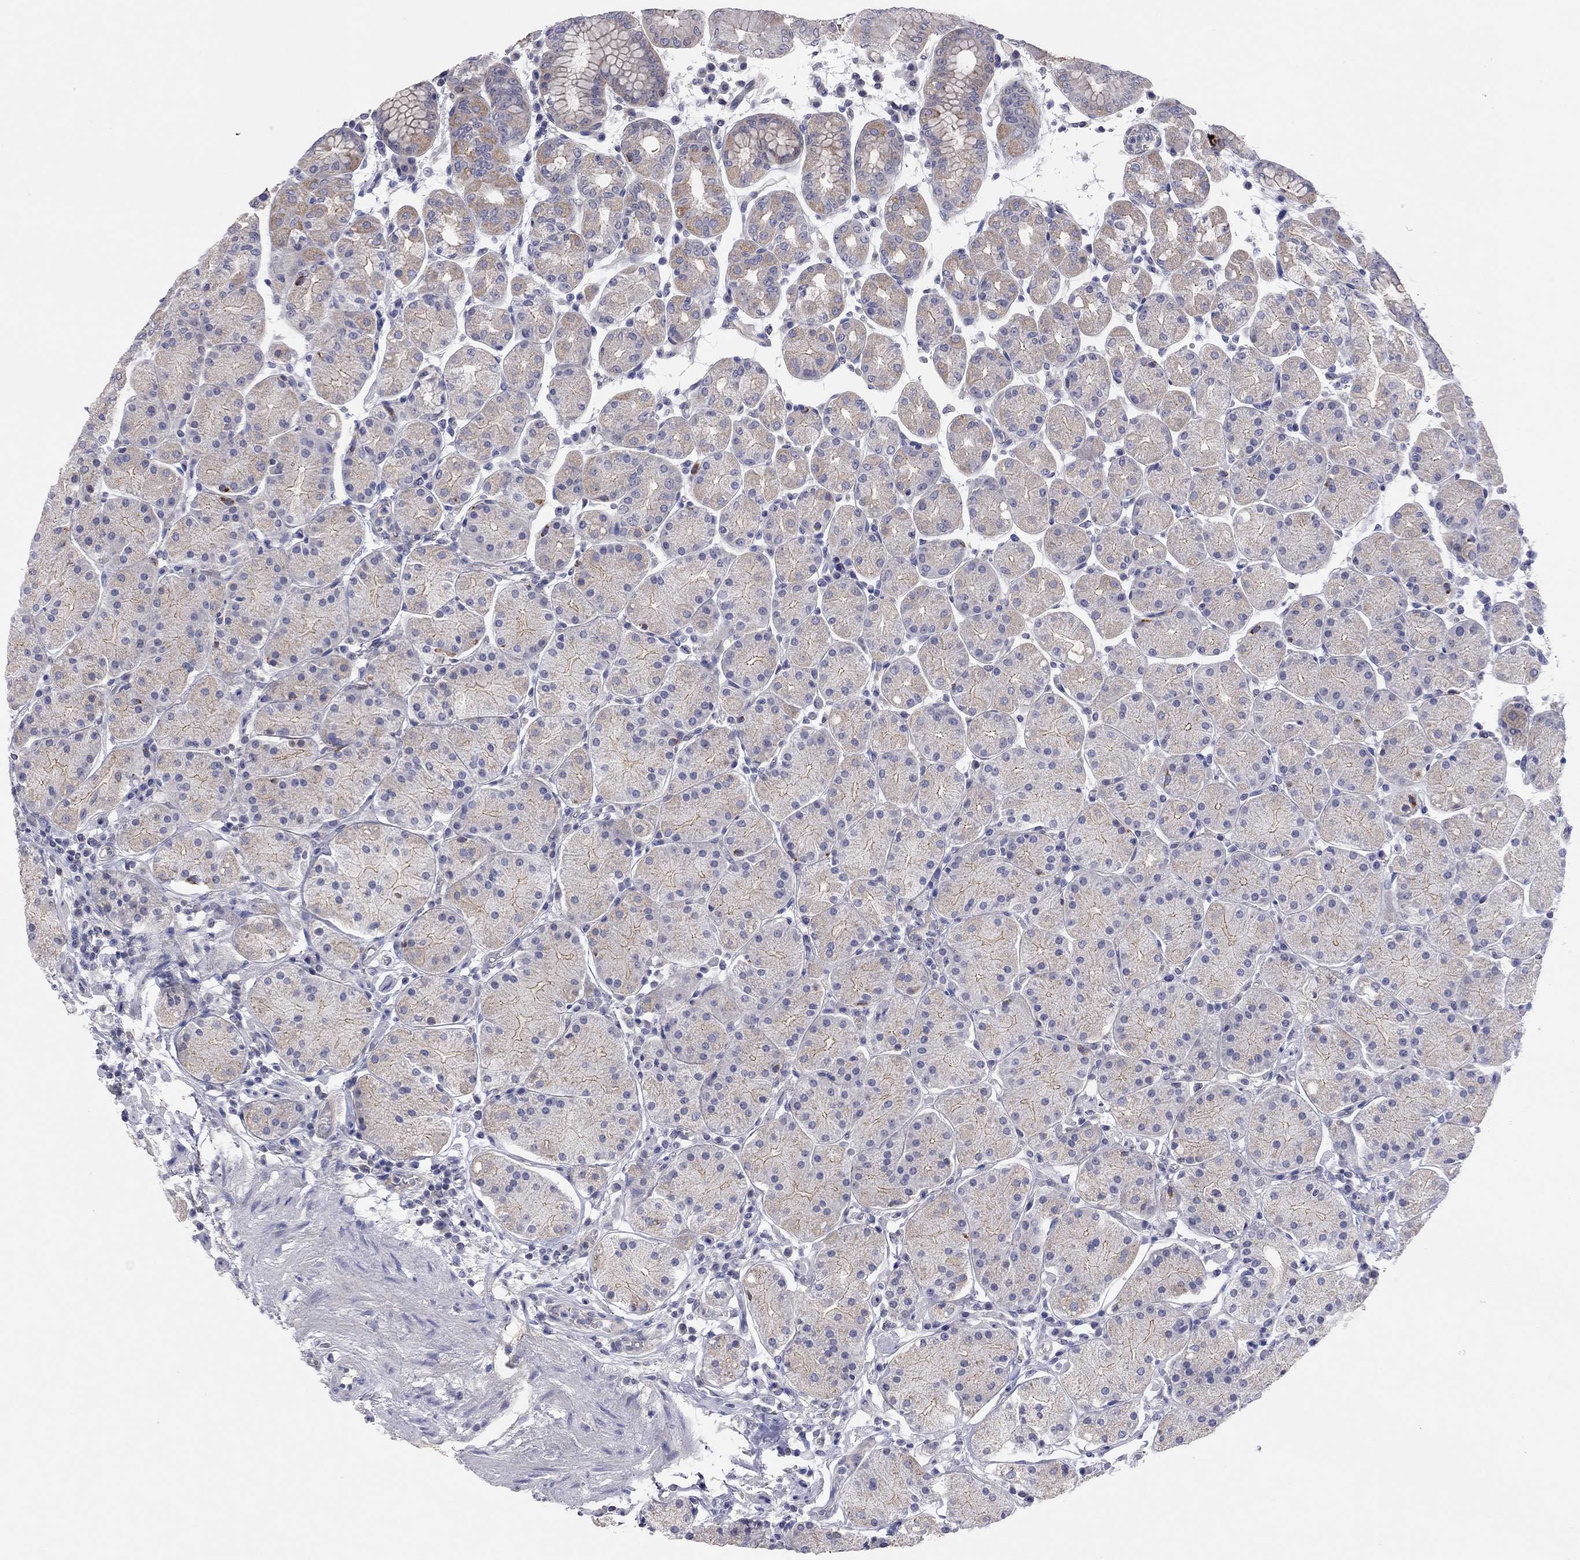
{"staining": {"intensity": "moderate", "quantity": "<25%", "location": "cytoplasmic/membranous"}, "tissue": "stomach", "cell_type": "Glandular cells", "image_type": "normal", "snomed": [{"axis": "morphology", "description": "Normal tissue, NOS"}, {"axis": "topography", "description": "Stomach"}], "caption": "Glandular cells show low levels of moderate cytoplasmic/membranous staining in approximately <25% of cells in unremarkable human stomach. (Stains: DAB (3,3'-diaminobenzidine) in brown, nuclei in blue, Microscopy: brightfield microscopy at high magnification).", "gene": "KCNB1", "patient": {"sex": "male", "age": 54}}